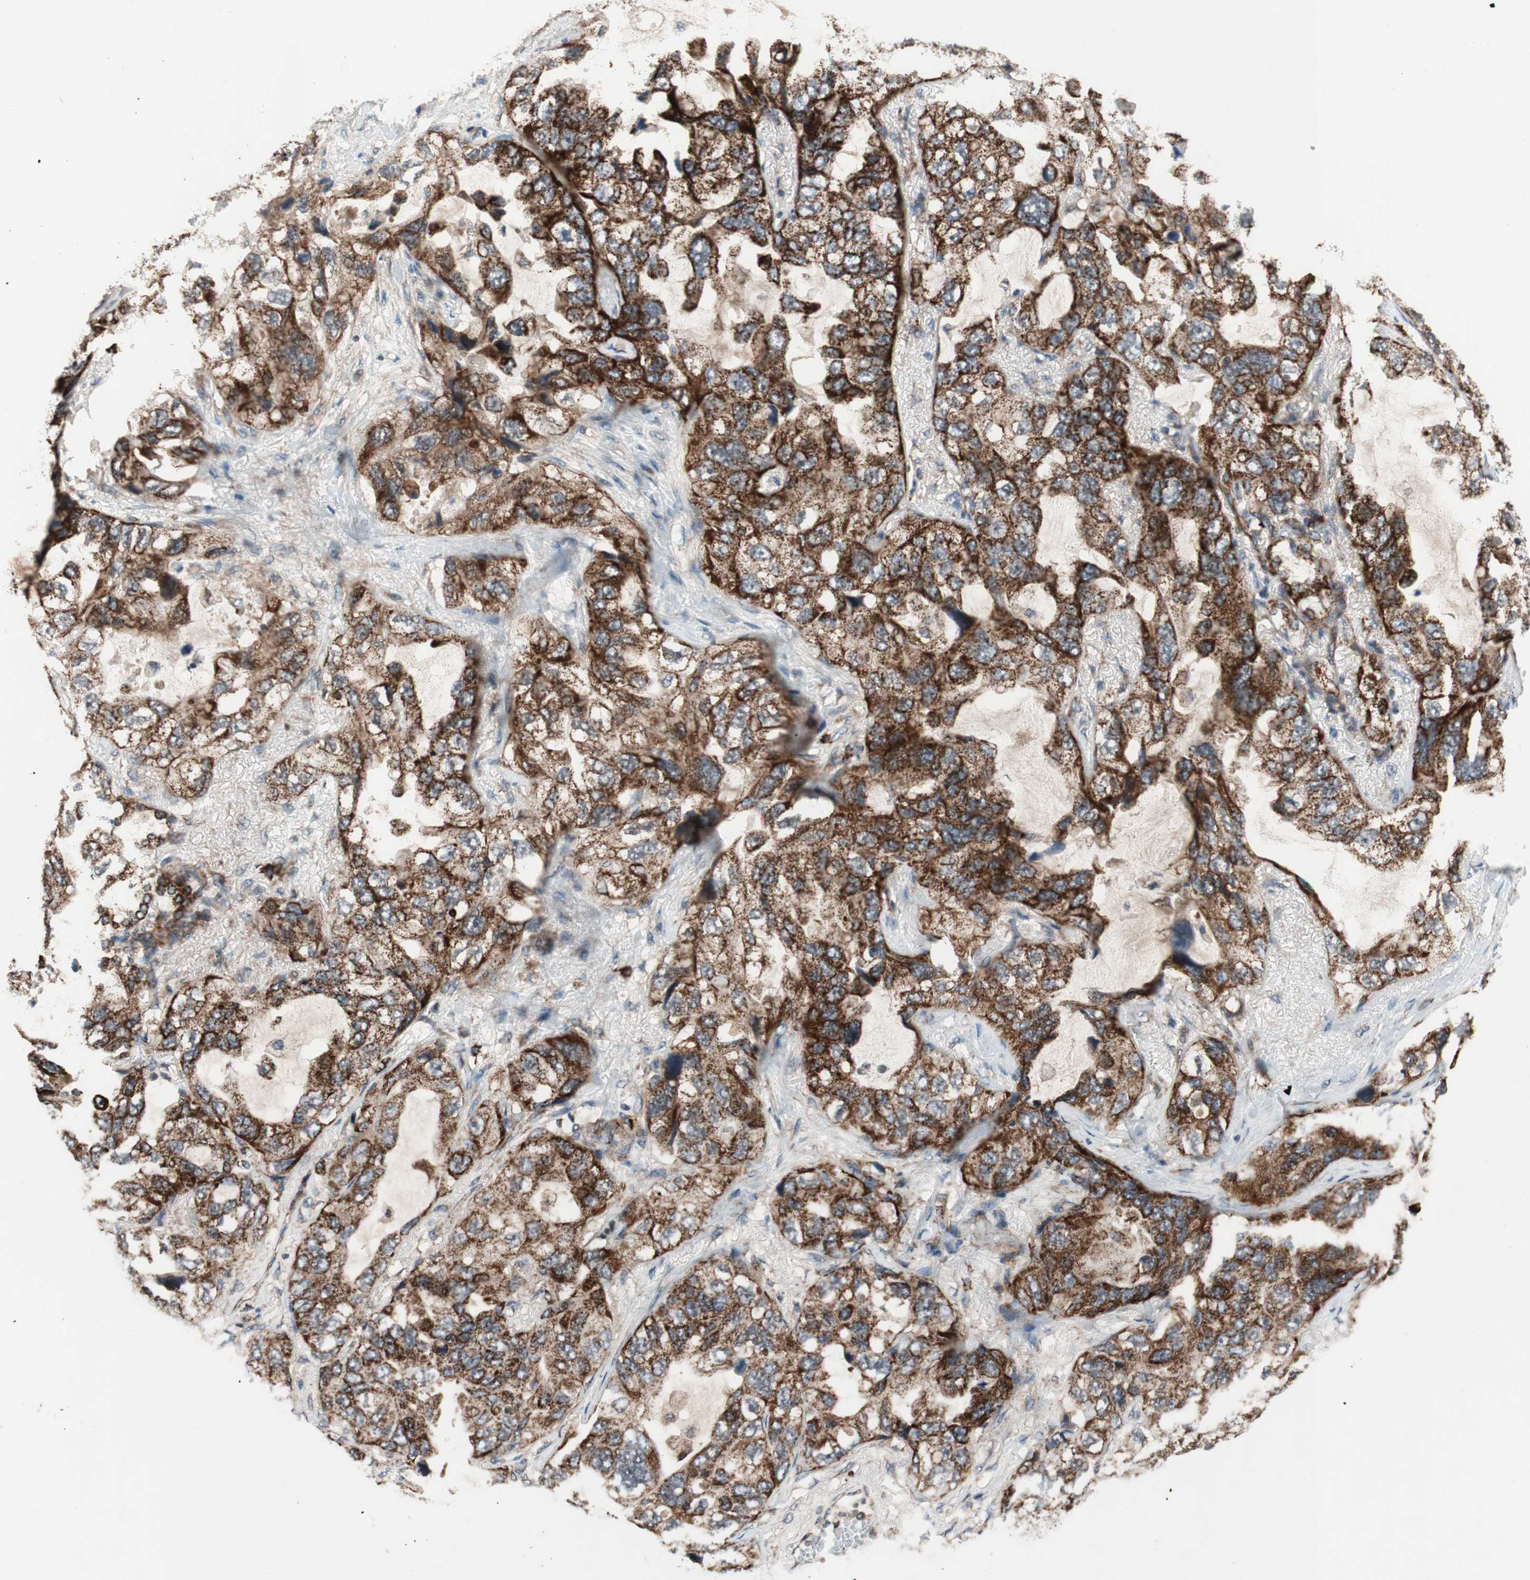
{"staining": {"intensity": "strong", "quantity": ">75%", "location": "cytoplasmic/membranous"}, "tissue": "lung cancer", "cell_type": "Tumor cells", "image_type": "cancer", "snomed": [{"axis": "morphology", "description": "Squamous cell carcinoma, NOS"}, {"axis": "topography", "description": "Lung"}], "caption": "Immunohistochemistry staining of lung squamous cell carcinoma, which demonstrates high levels of strong cytoplasmic/membranous staining in about >75% of tumor cells indicating strong cytoplasmic/membranous protein positivity. The staining was performed using DAB (brown) for protein detection and nuclei were counterstained in hematoxylin (blue).", "gene": "AKAP1", "patient": {"sex": "female", "age": 73}}